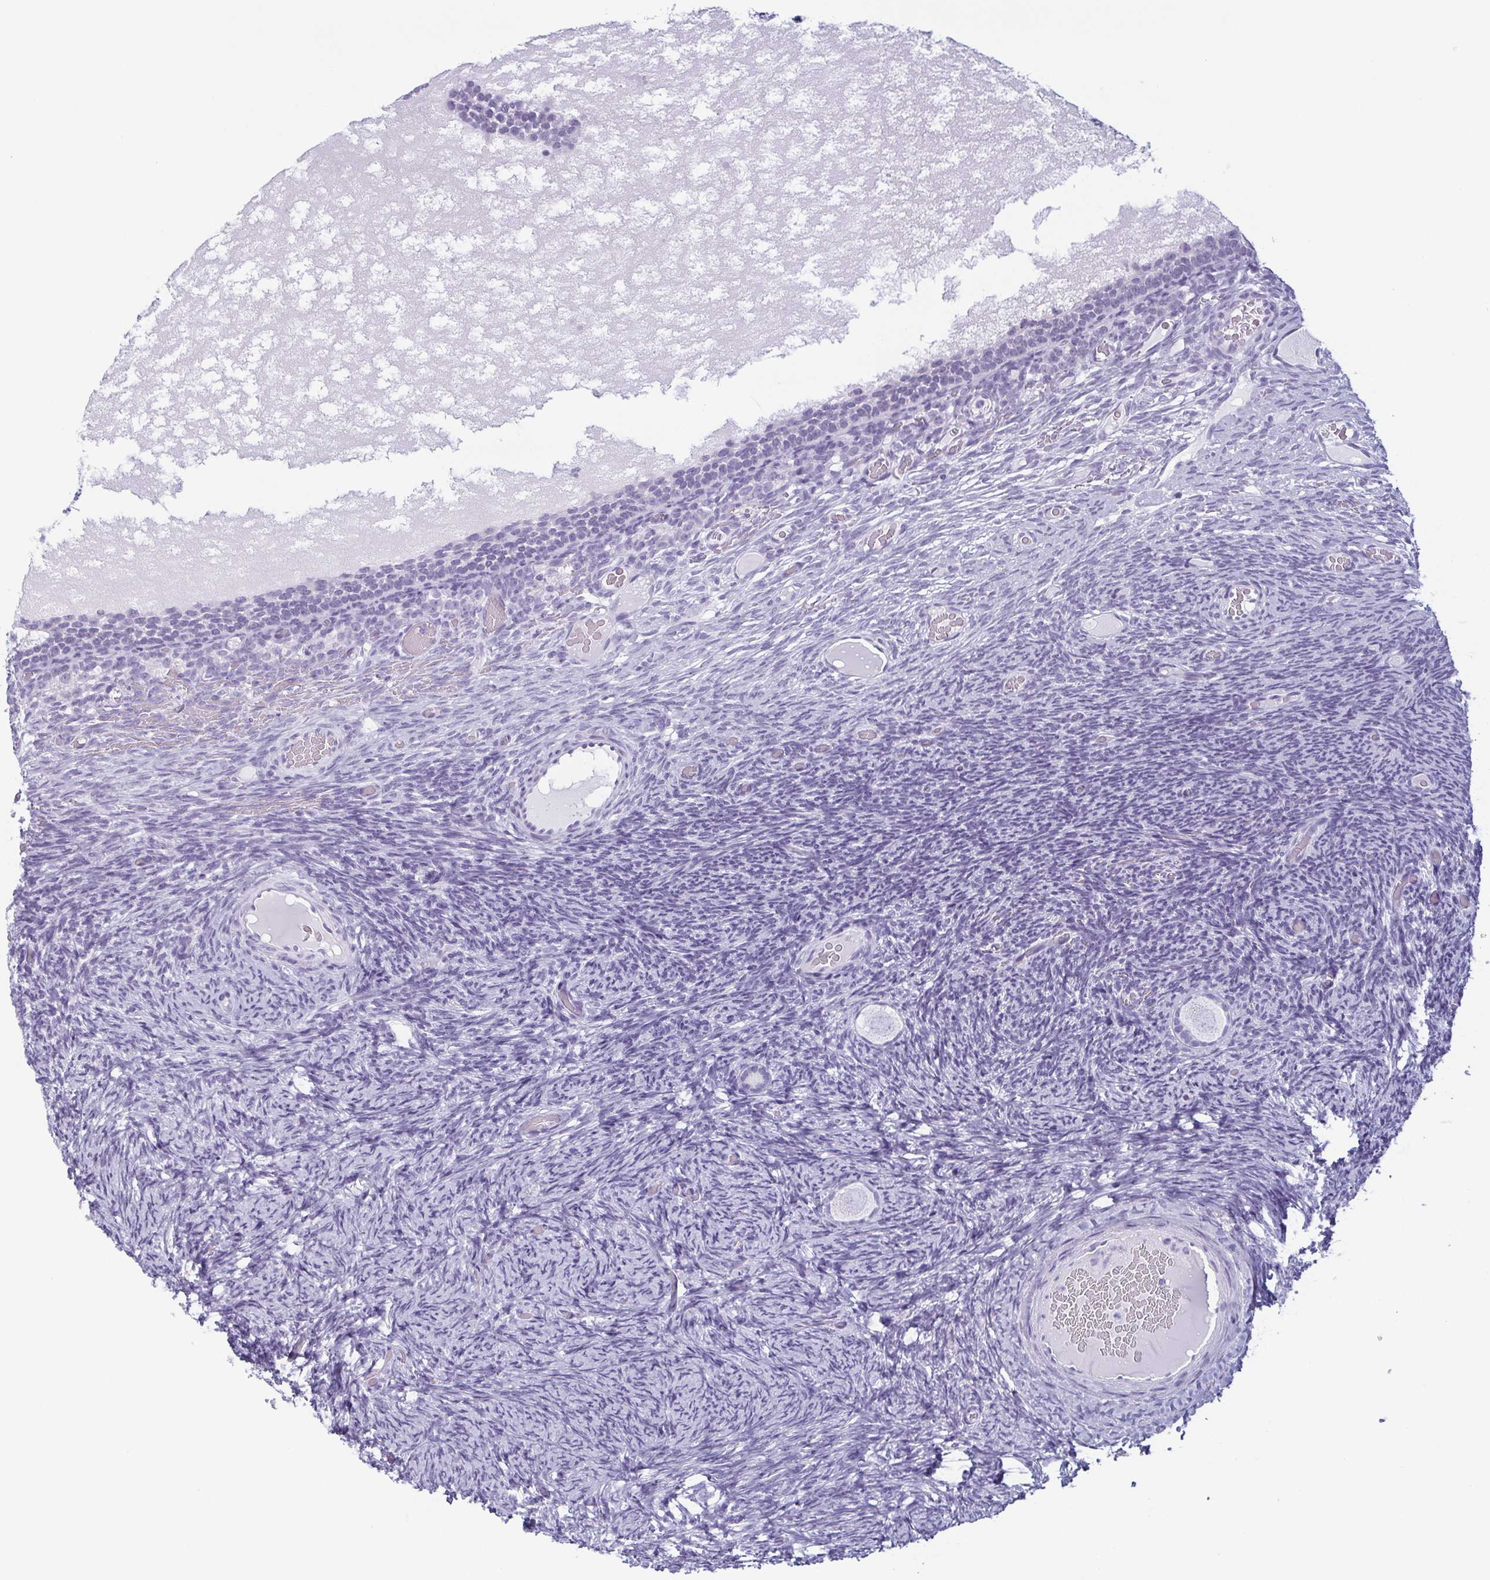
{"staining": {"intensity": "negative", "quantity": "none", "location": "none"}, "tissue": "ovary", "cell_type": "Follicle cells", "image_type": "normal", "snomed": [{"axis": "morphology", "description": "Normal tissue, NOS"}, {"axis": "topography", "description": "Ovary"}], "caption": "This histopathology image is of benign ovary stained with immunohistochemistry to label a protein in brown with the nuclei are counter-stained blue. There is no expression in follicle cells.", "gene": "KRT78", "patient": {"sex": "female", "age": 34}}